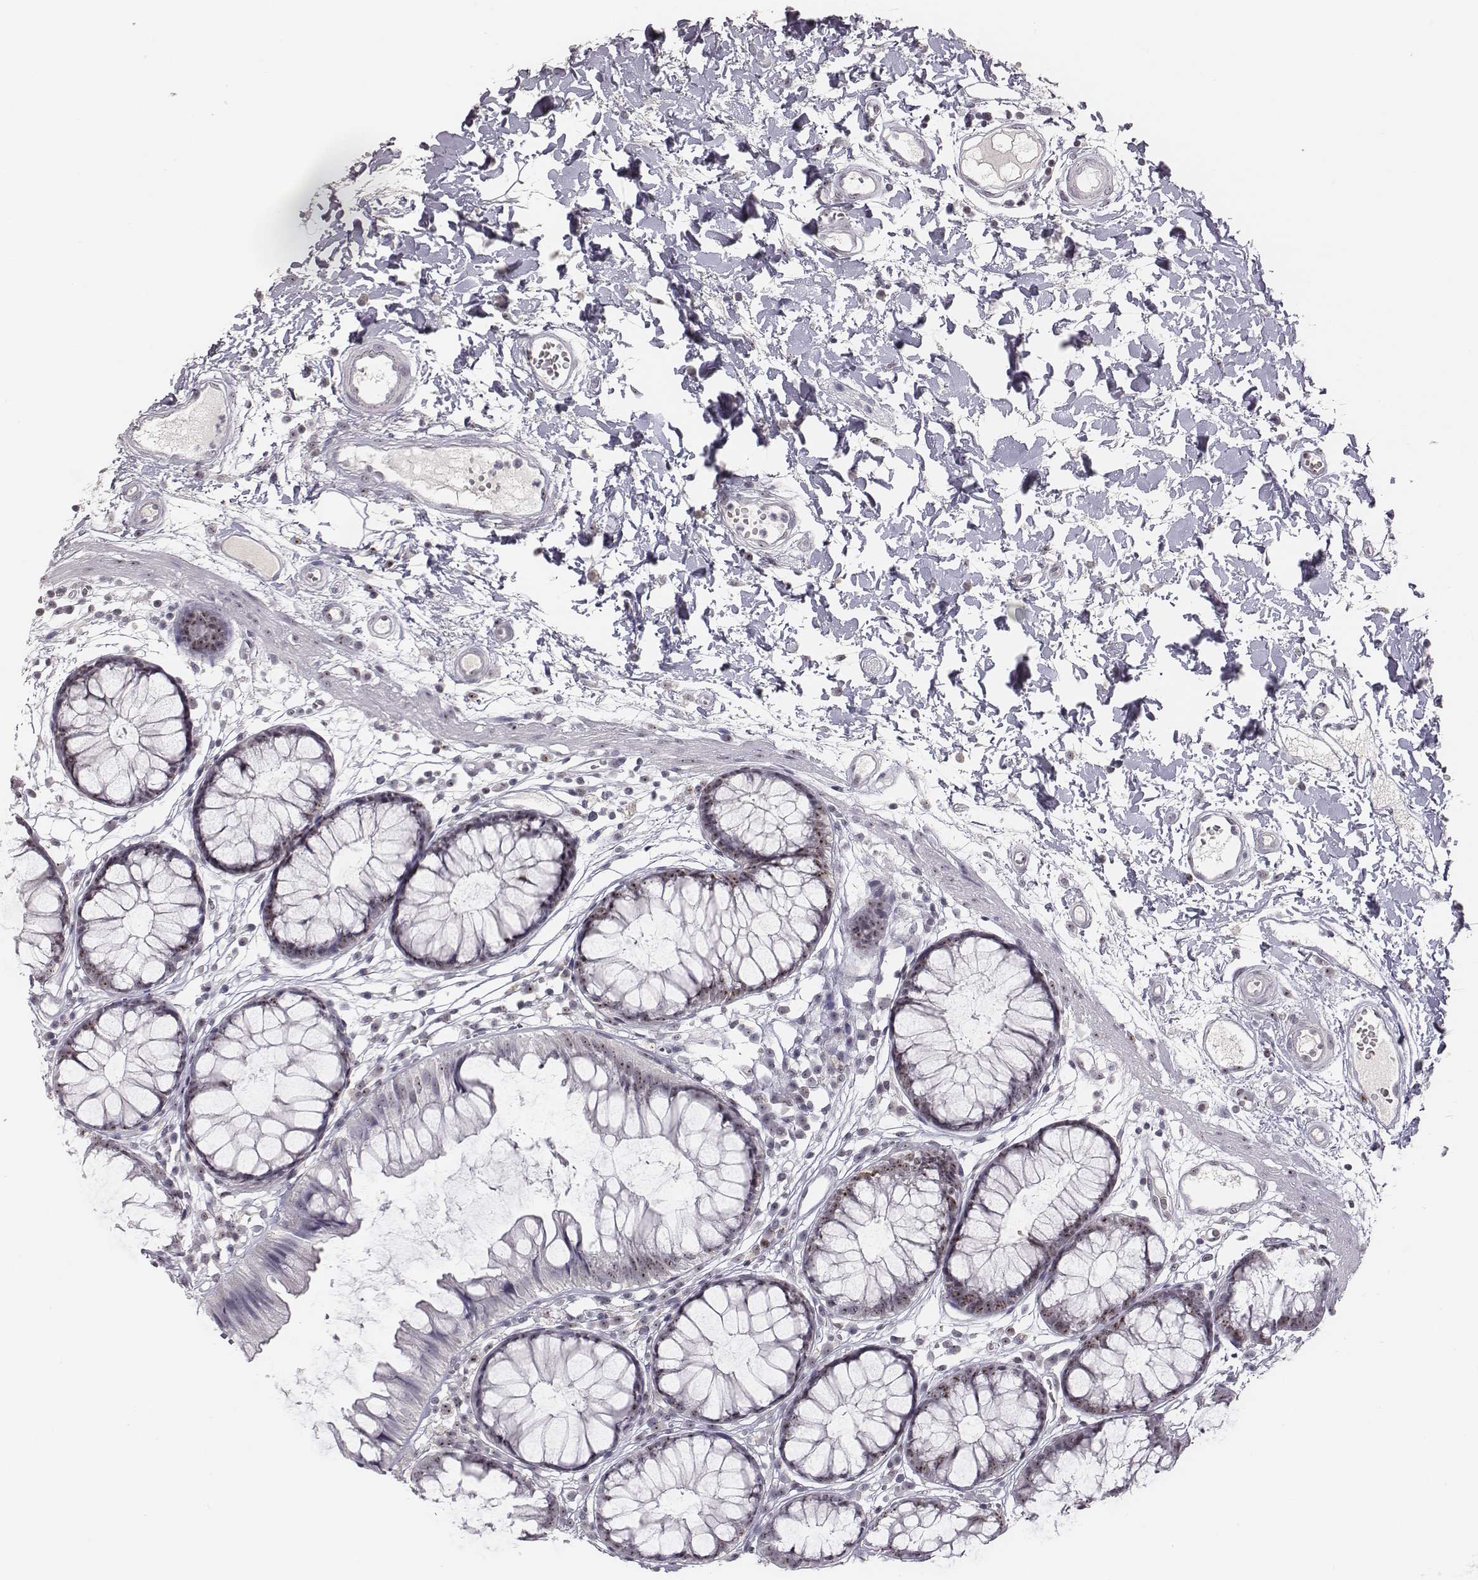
{"staining": {"intensity": "negative", "quantity": "none", "location": "none"}, "tissue": "colon", "cell_type": "Endothelial cells", "image_type": "normal", "snomed": [{"axis": "morphology", "description": "Normal tissue, NOS"}, {"axis": "morphology", "description": "Adenocarcinoma, NOS"}, {"axis": "topography", "description": "Colon"}], "caption": "High magnification brightfield microscopy of benign colon stained with DAB (brown) and counterstained with hematoxylin (blue): endothelial cells show no significant positivity. (DAB immunohistochemistry, high magnification).", "gene": "NIFK", "patient": {"sex": "male", "age": 65}}